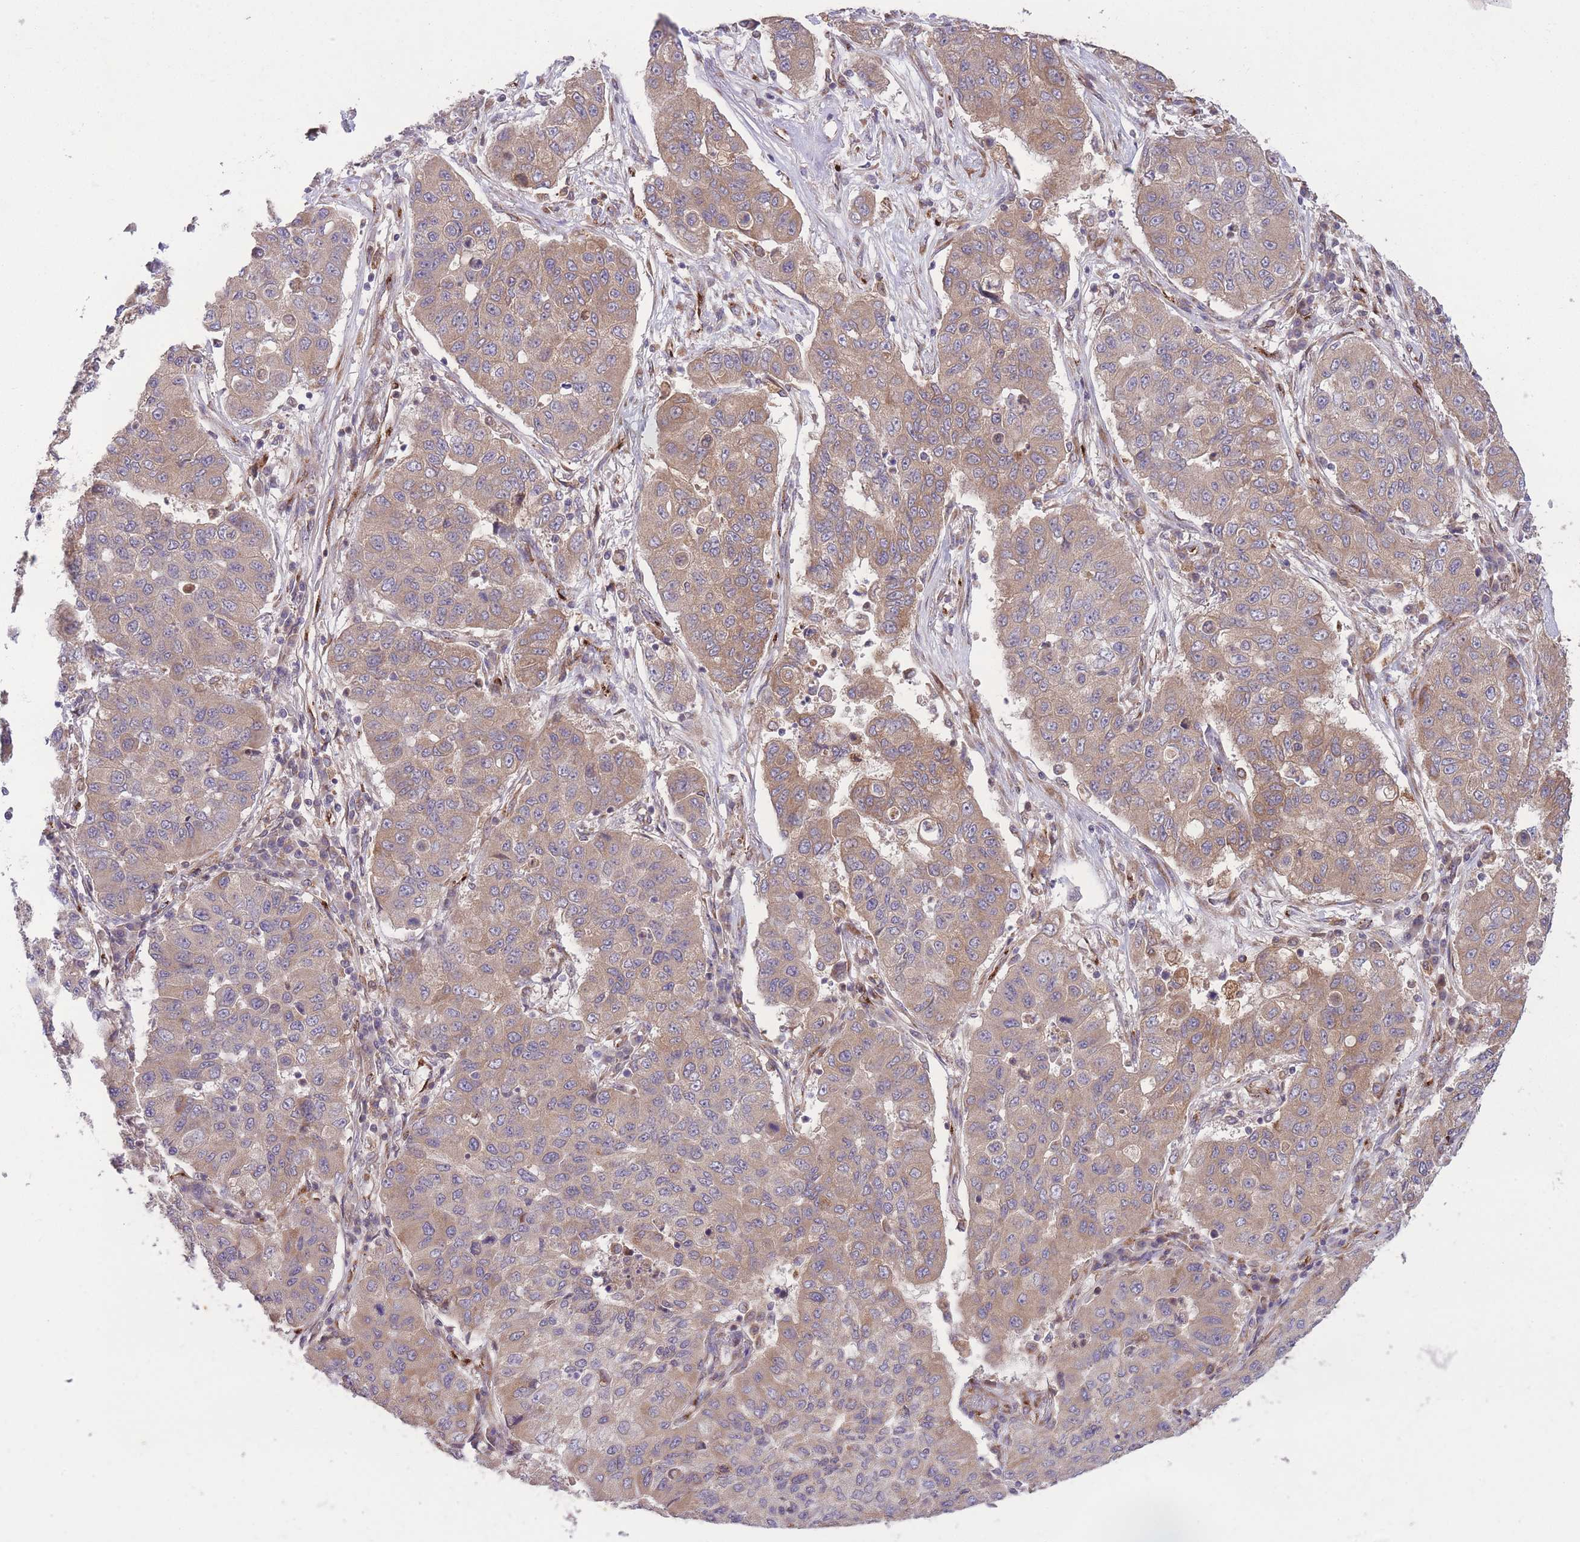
{"staining": {"intensity": "weak", "quantity": "25%-75%", "location": "cytoplasmic/membranous"}, "tissue": "lung cancer", "cell_type": "Tumor cells", "image_type": "cancer", "snomed": [{"axis": "morphology", "description": "Squamous cell carcinoma, NOS"}, {"axis": "topography", "description": "Lung"}], "caption": "Human squamous cell carcinoma (lung) stained for a protein (brown) exhibits weak cytoplasmic/membranous positive positivity in approximately 25%-75% of tumor cells.", "gene": "CISH", "patient": {"sex": "male", "age": 74}}